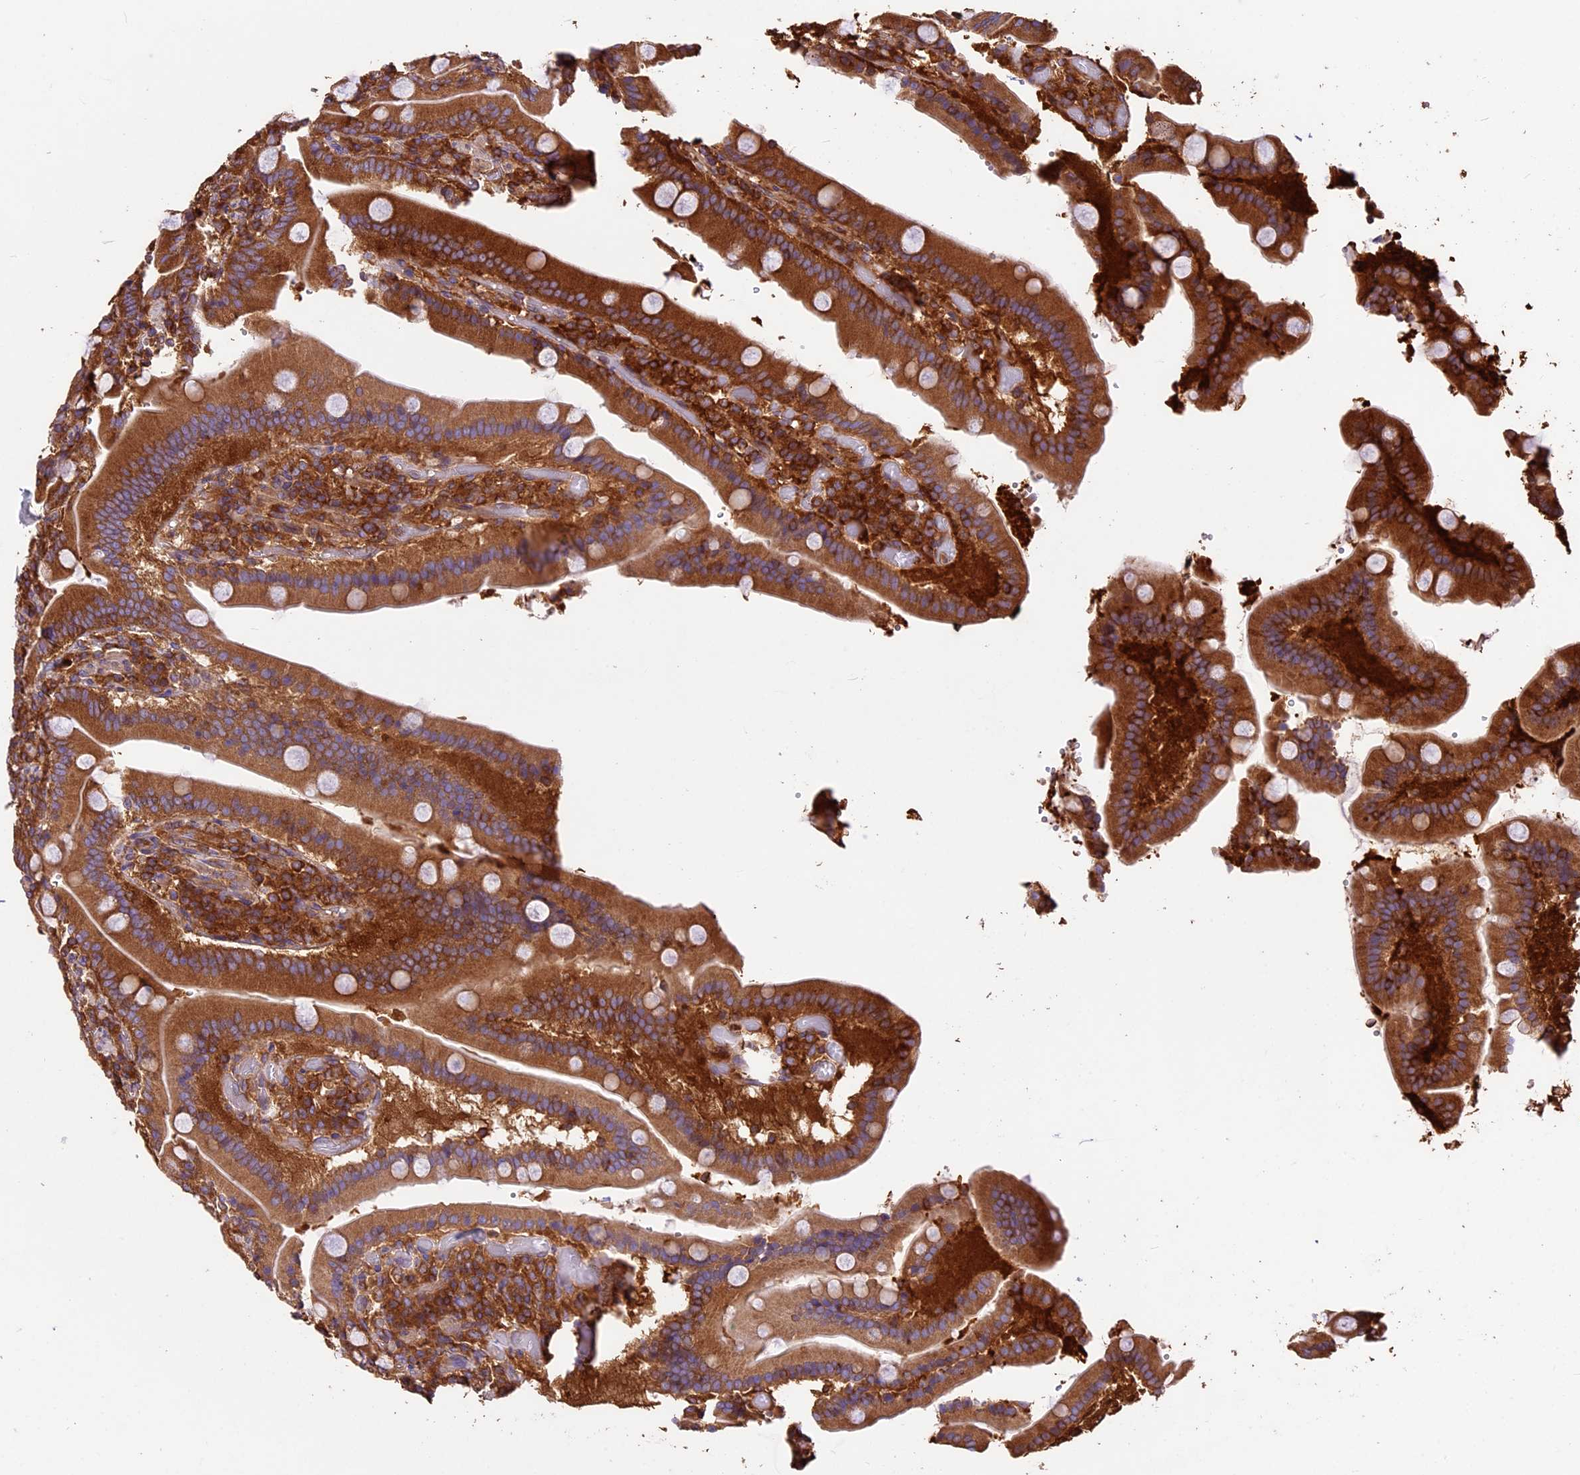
{"staining": {"intensity": "strong", "quantity": ">75%", "location": "cytoplasmic/membranous"}, "tissue": "duodenum", "cell_type": "Glandular cells", "image_type": "normal", "snomed": [{"axis": "morphology", "description": "Normal tissue, NOS"}, {"axis": "topography", "description": "Duodenum"}], "caption": "Duodenum stained with immunohistochemistry (IHC) reveals strong cytoplasmic/membranous staining in approximately >75% of glandular cells.", "gene": "KARS1", "patient": {"sex": "female", "age": 62}}